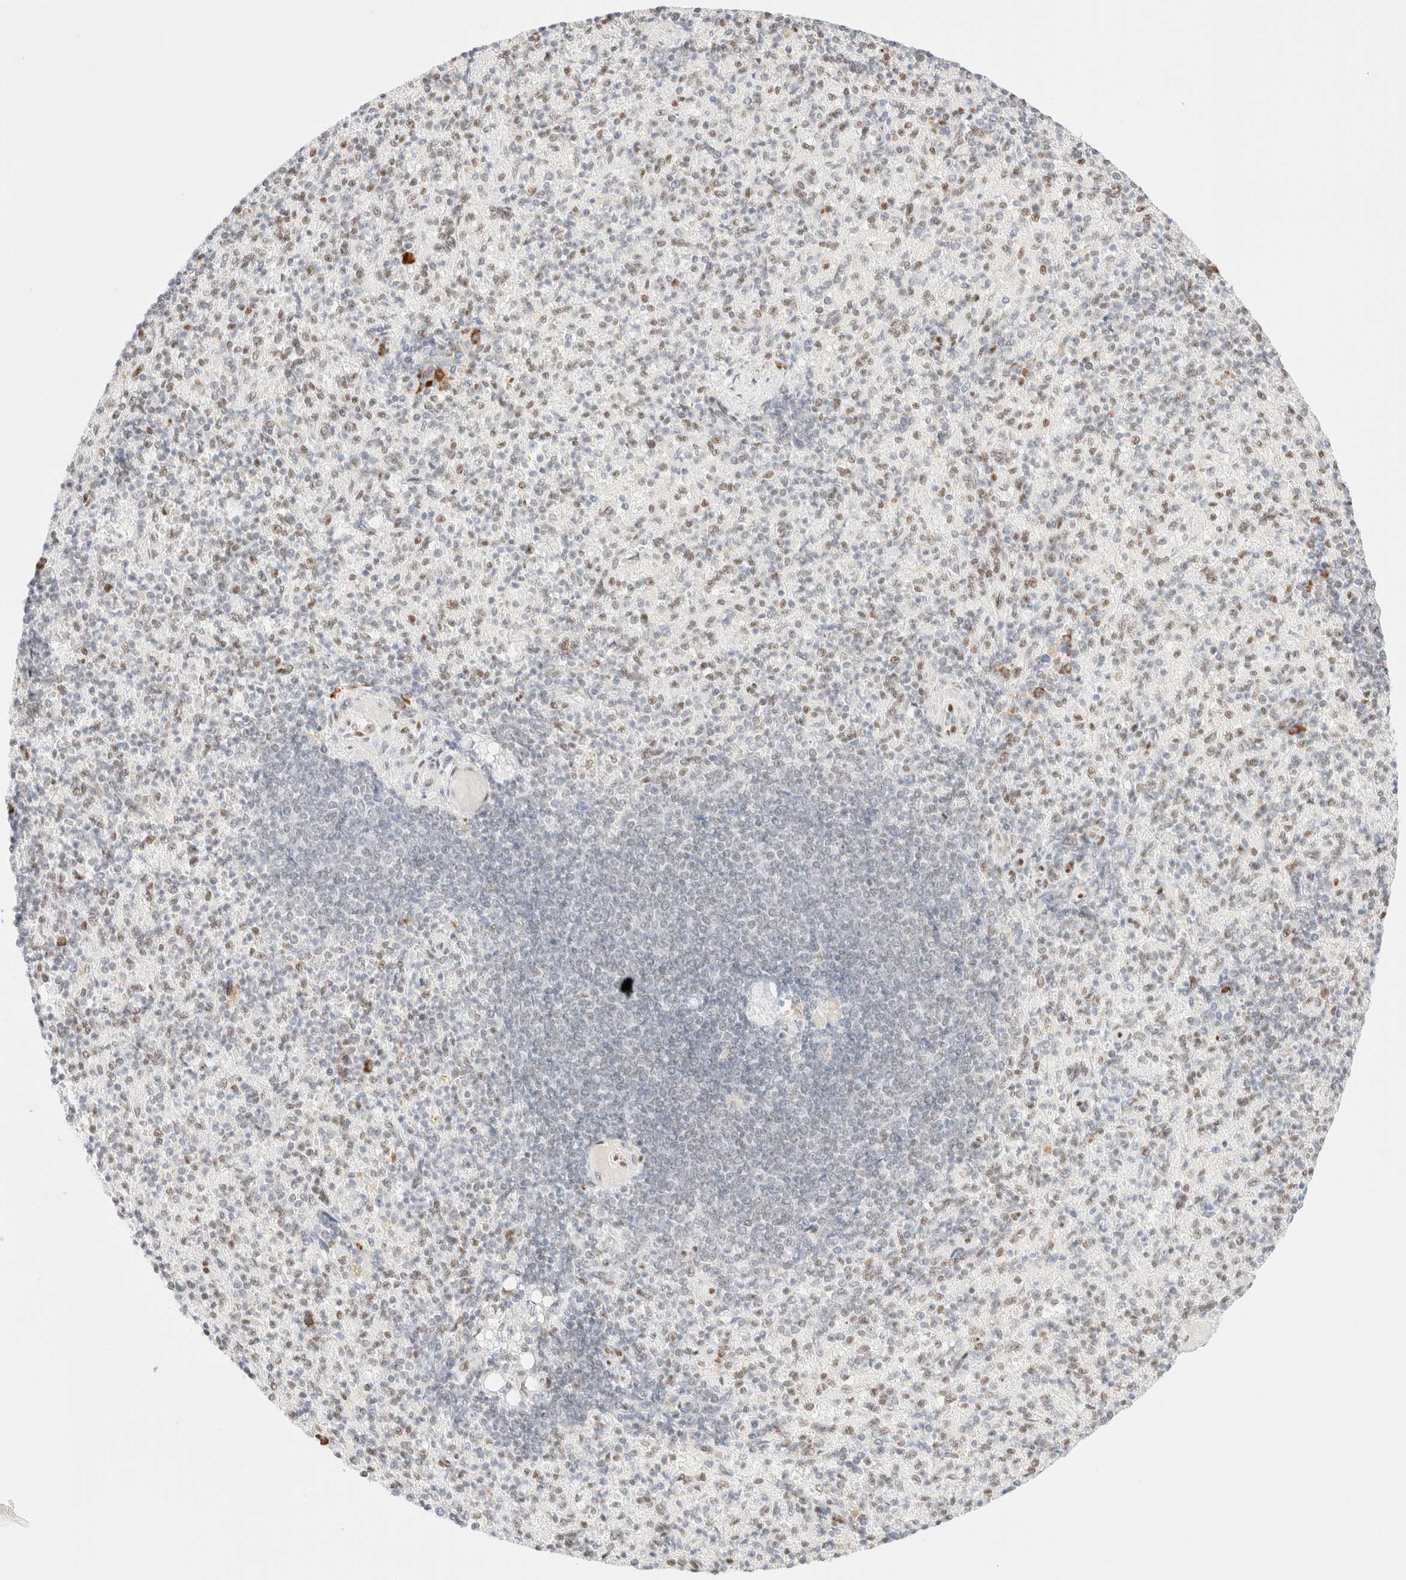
{"staining": {"intensity": "moderate", "quantity": "25%-75%", "location": "nuclear"}, "tissue": "spleen", "cell_type": "Cells in red pulp", "image_type": "normal", "snomed": [{"axis": "morphology", "description": "Normal tissue, NOS"}, {"axis": "topography", "description": "Spleen"}], "caption": "High-magnification brightfield microscopy of normal spleen stained with DAB (3,3'-diaminobenzidine) (brown) and counterstained with hematoxylin (blue). cells in red pulp exhibit moderate nuclear positivity is present in about25%-75% of cells.", "gene": "CIC", "patient": {"sex": "female", "age": 74}}